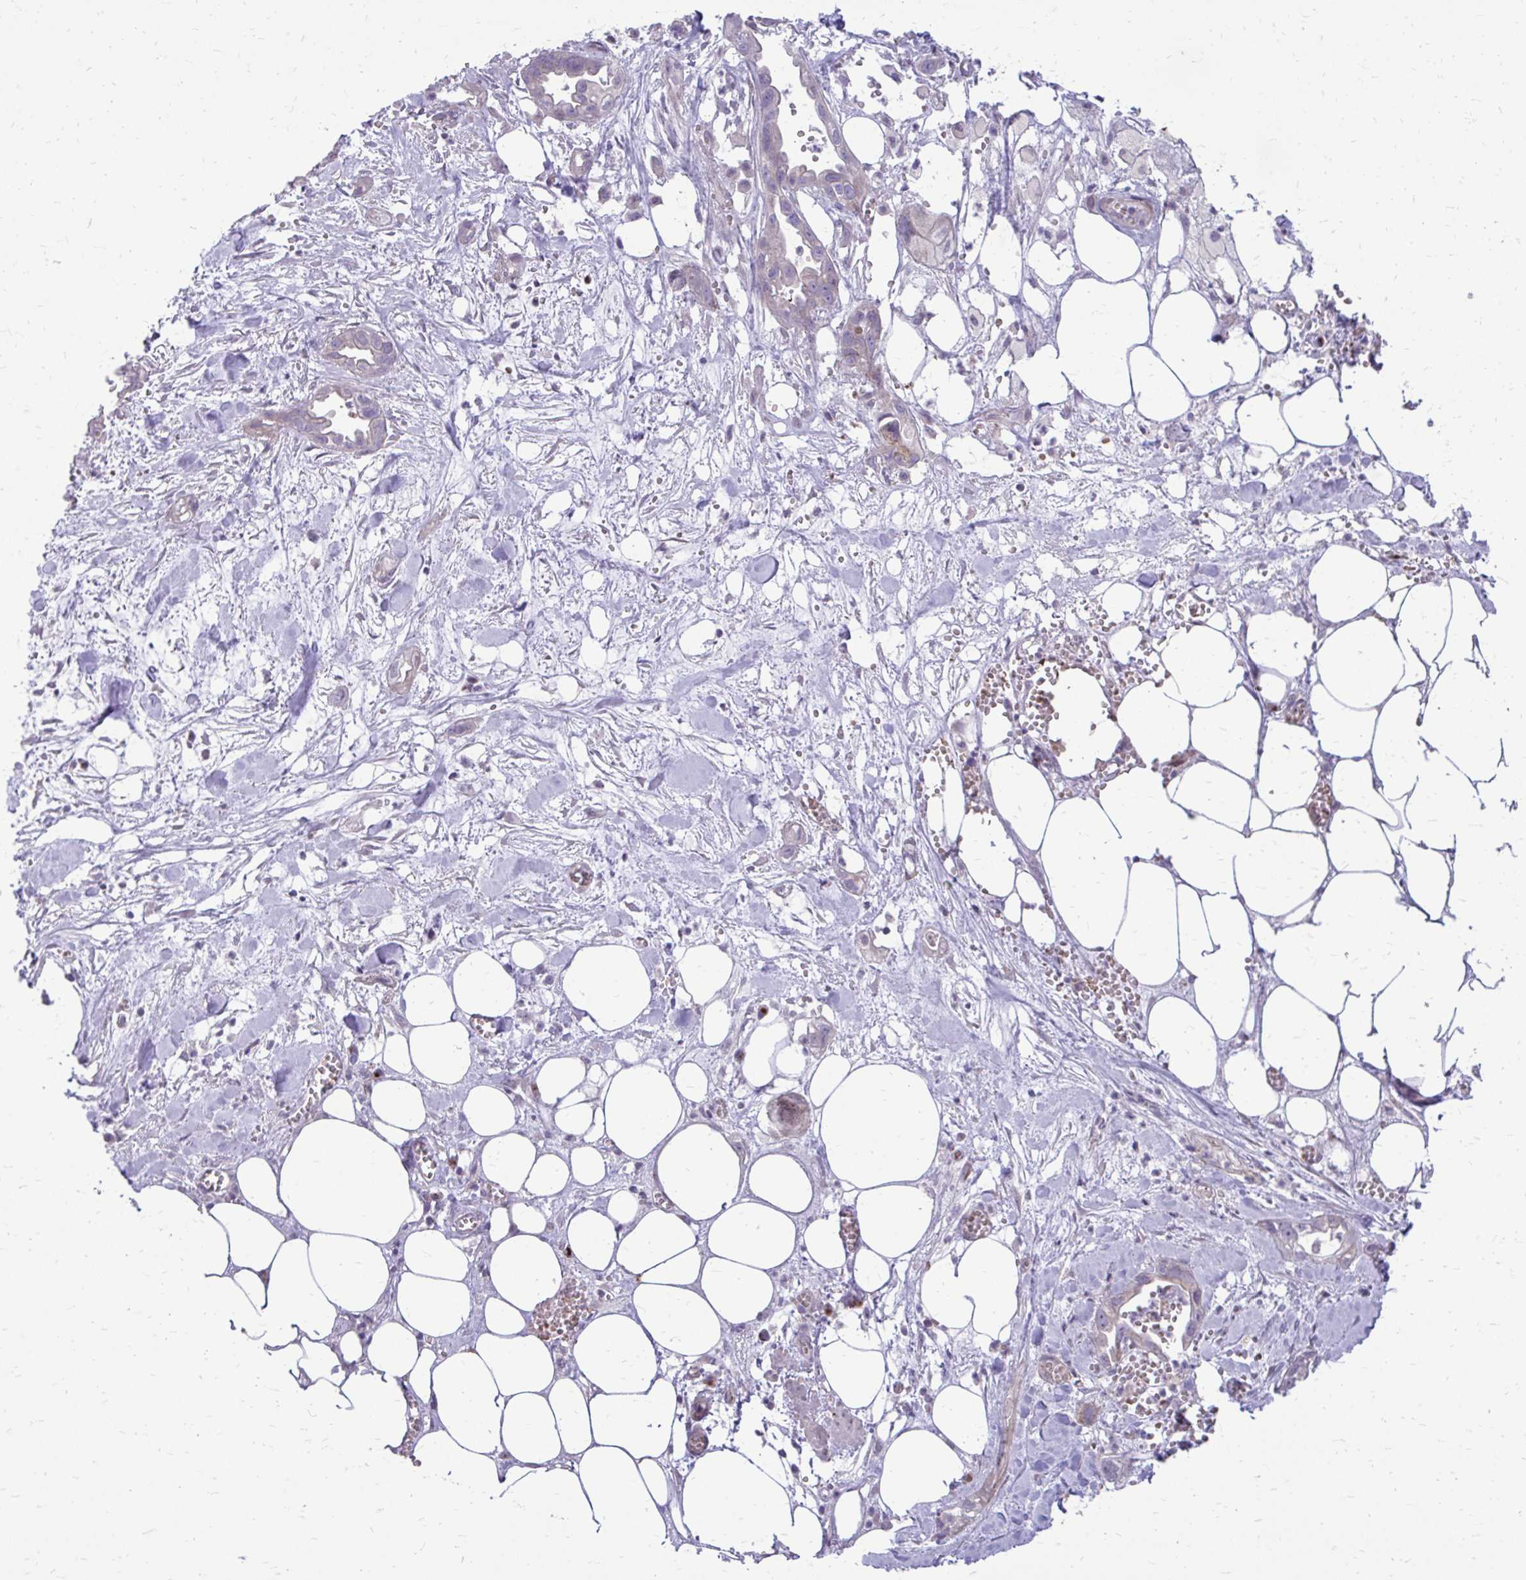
{"staining": {"intensity": "negative", "quantity": "none", "location": "none"}, "tissue": "pancreatic cancer", "cell_type": "Tumor cells", "image_type": "cancer", "snomed": [{"axis": "morphology", "description": "Adenocarcinoma, NOS"}, {"axis": "topography", "description": "Pancreas"}], "caption": "Immunohistochemistry (IHC) of pancreatic cancer (adenocarcinoma) reveals no expression in tumor cells.", "gene": "FUNDC2", "patient": {"sex": "female", "age": 73}}